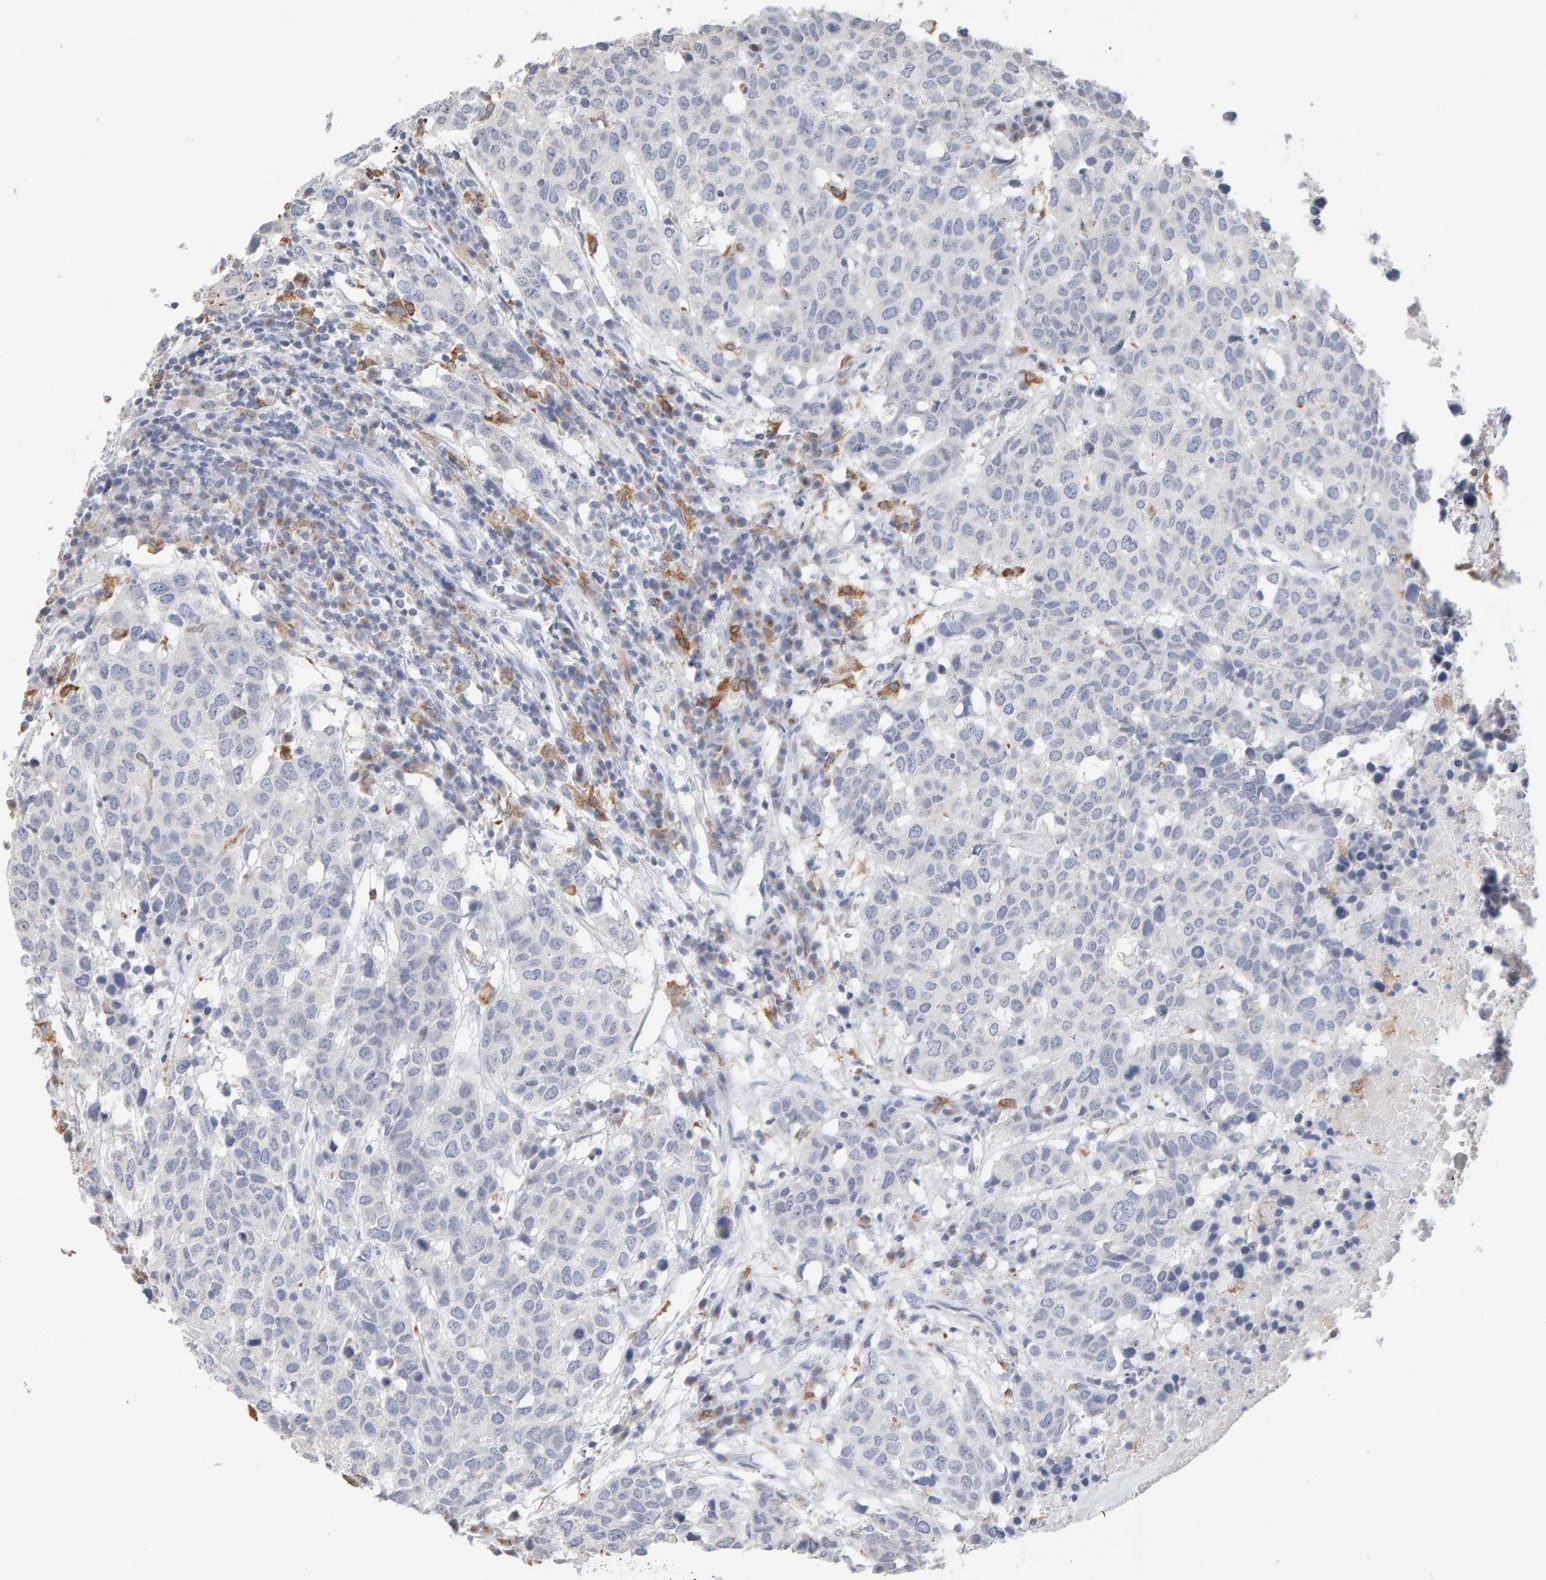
{"staining": {"intensity": "negative", "quantity": "none", "location": "none"}, "tissue": "head and neck cancer", "cell_type": "Tumor cells", "image_type": "cancer", "snomed": [{"axis": "morphology", "description": "Squamous cell carcinoma, NOS"}, {"axis": "topography", "description": "Head-Neck"}], "caption": "Head and neck squamous cell carcinoma was stained to show a protein in brown. There is no significant positivity in tumor cells. The staining was performed using DAB to visualize the protein expression in brown, while the nuclei were stained in blue with hematoxylin (Magnification: 20x).", "gene": "SGPL1", "patient": {"sex": "male", "age": 66}}